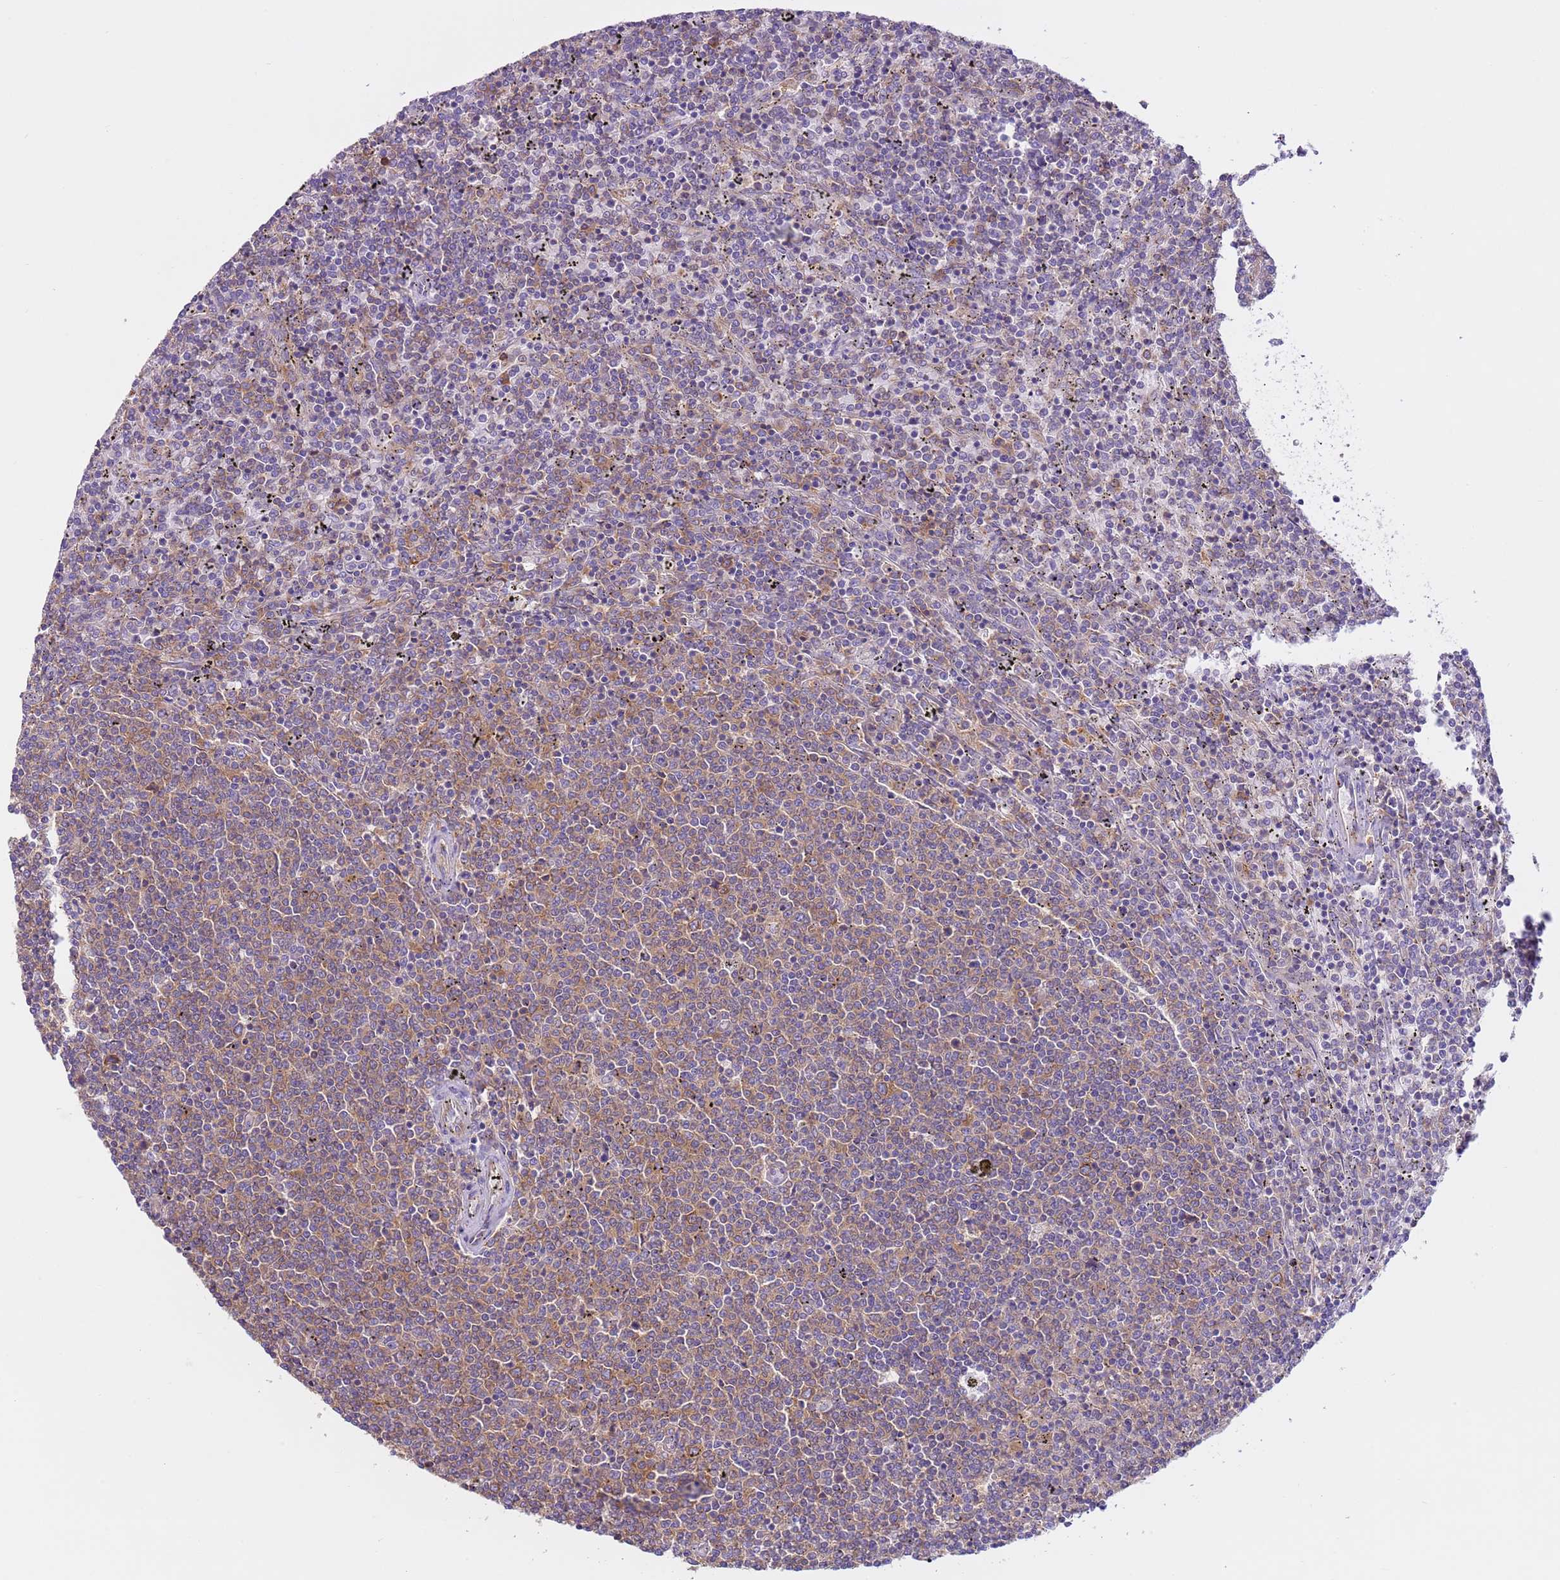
{"staining": {"intensity": "weak", "quantity": "25%-75%", "location": "cytoplasmic/membranous"}, "tissue": "lymphoma", "cell_type": "Tumor cells", "image_type": "cancer", "snomed": [{"axis": "morphology", "description": "Malignant lymphoma, non-Hodgkin's type, Low grade"}, {"axis": "topography", "description": "Spleen"}], "caption": "Human malignant lymphoma, non-Hodgkin's type (low-grade) stained for a protein (brown) demonstrates weak cytoplasmic/membranous positive positivity in approximately 25%-75% of tumor cells.", "gene": "VARS1", "patient": {"sex": "female", "age": 50}}